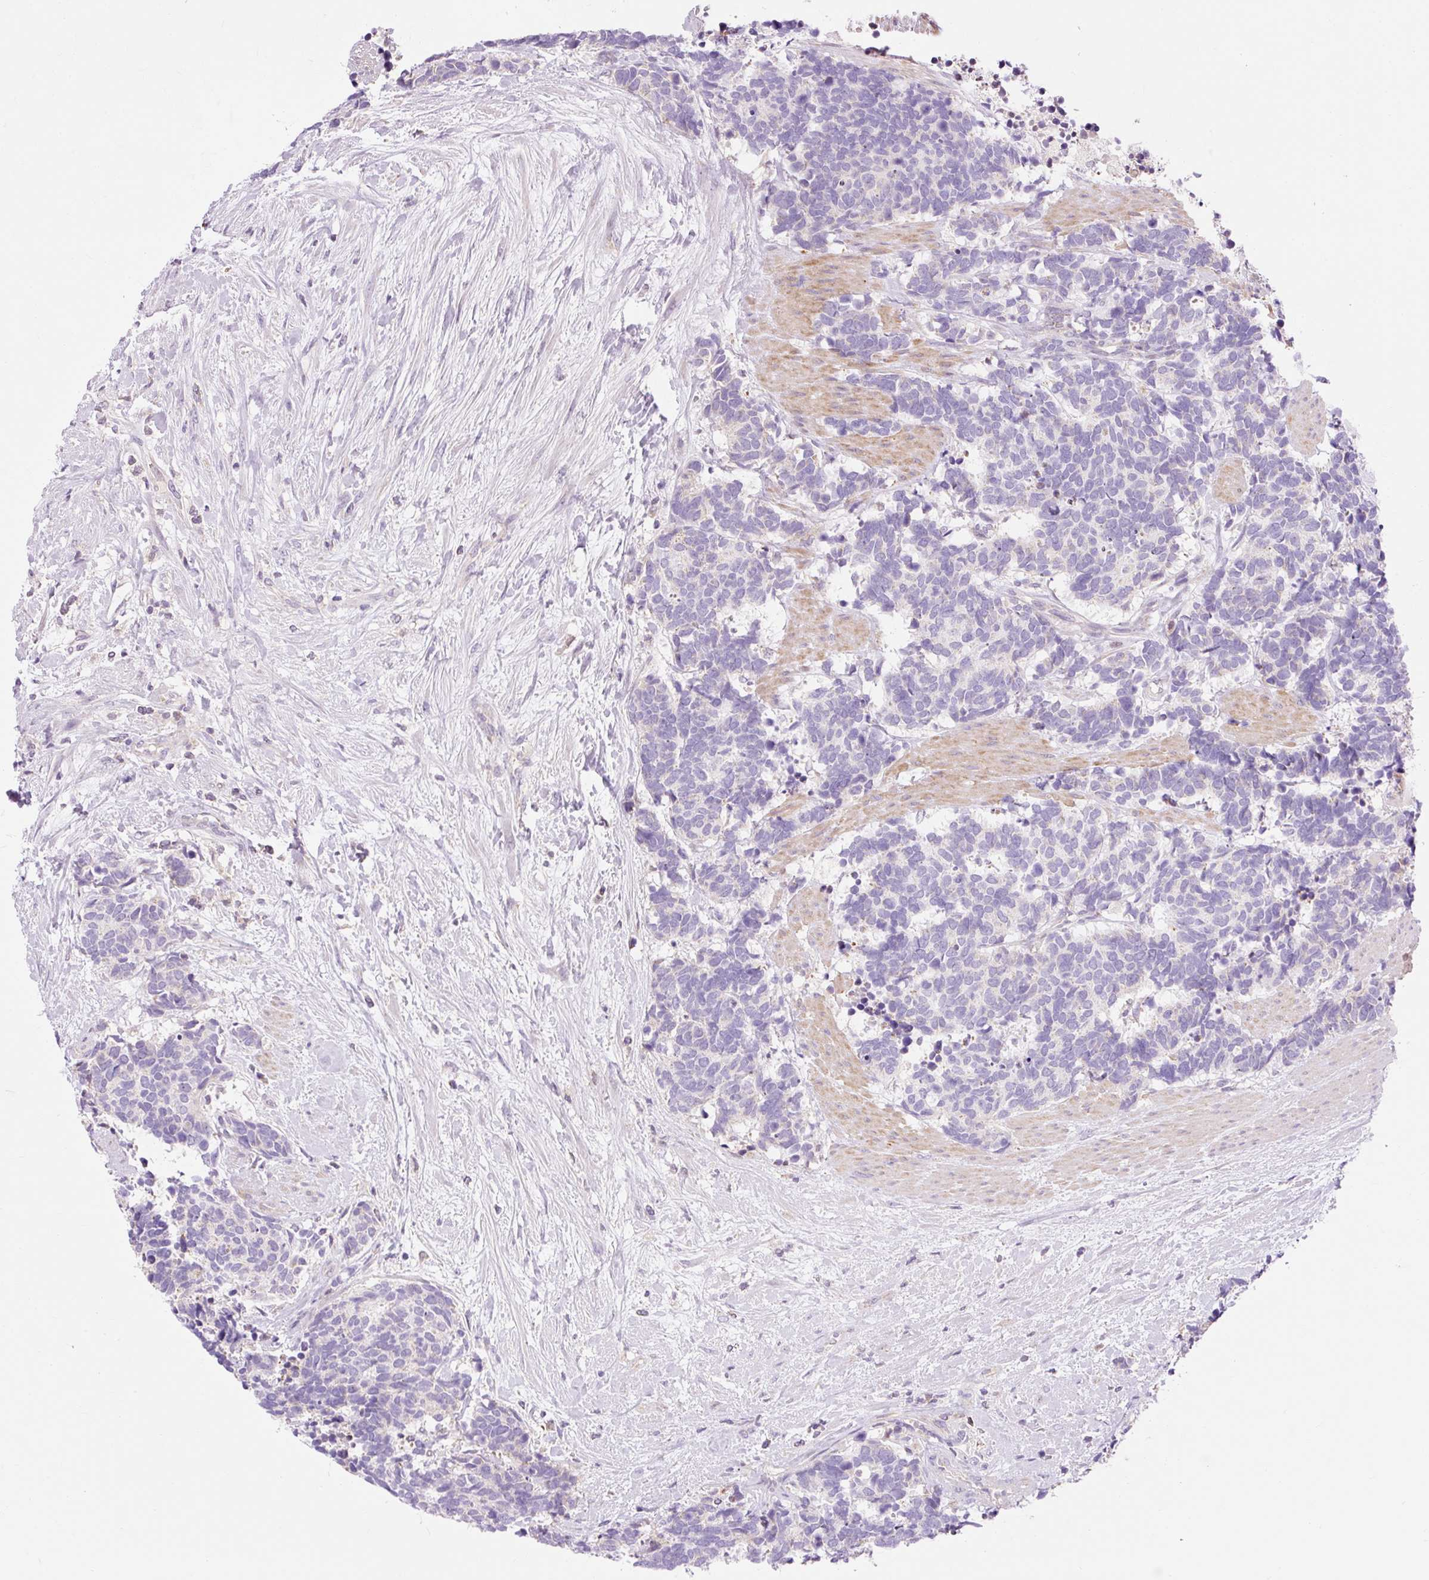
{"staining": {"intensity": "negative", "quantity": "none", "location": "none"}, "tissue": "carcinoid", "cell_type": "Tumor cells", "image_type": "cancer", "snomed": [{"axis": "morphology", "description": "Carcinoma, NOS"}, {"axis": "morphology", "description": "Carcinoid, malignant, NOS"}, {"axis": "topography", "description": "Prostate"}], "caption": "Tumor cells show no significant positivity in carcinoid (malignant).", "gene": "IMMT", "patient": {"sex": "male", "age": 57}}